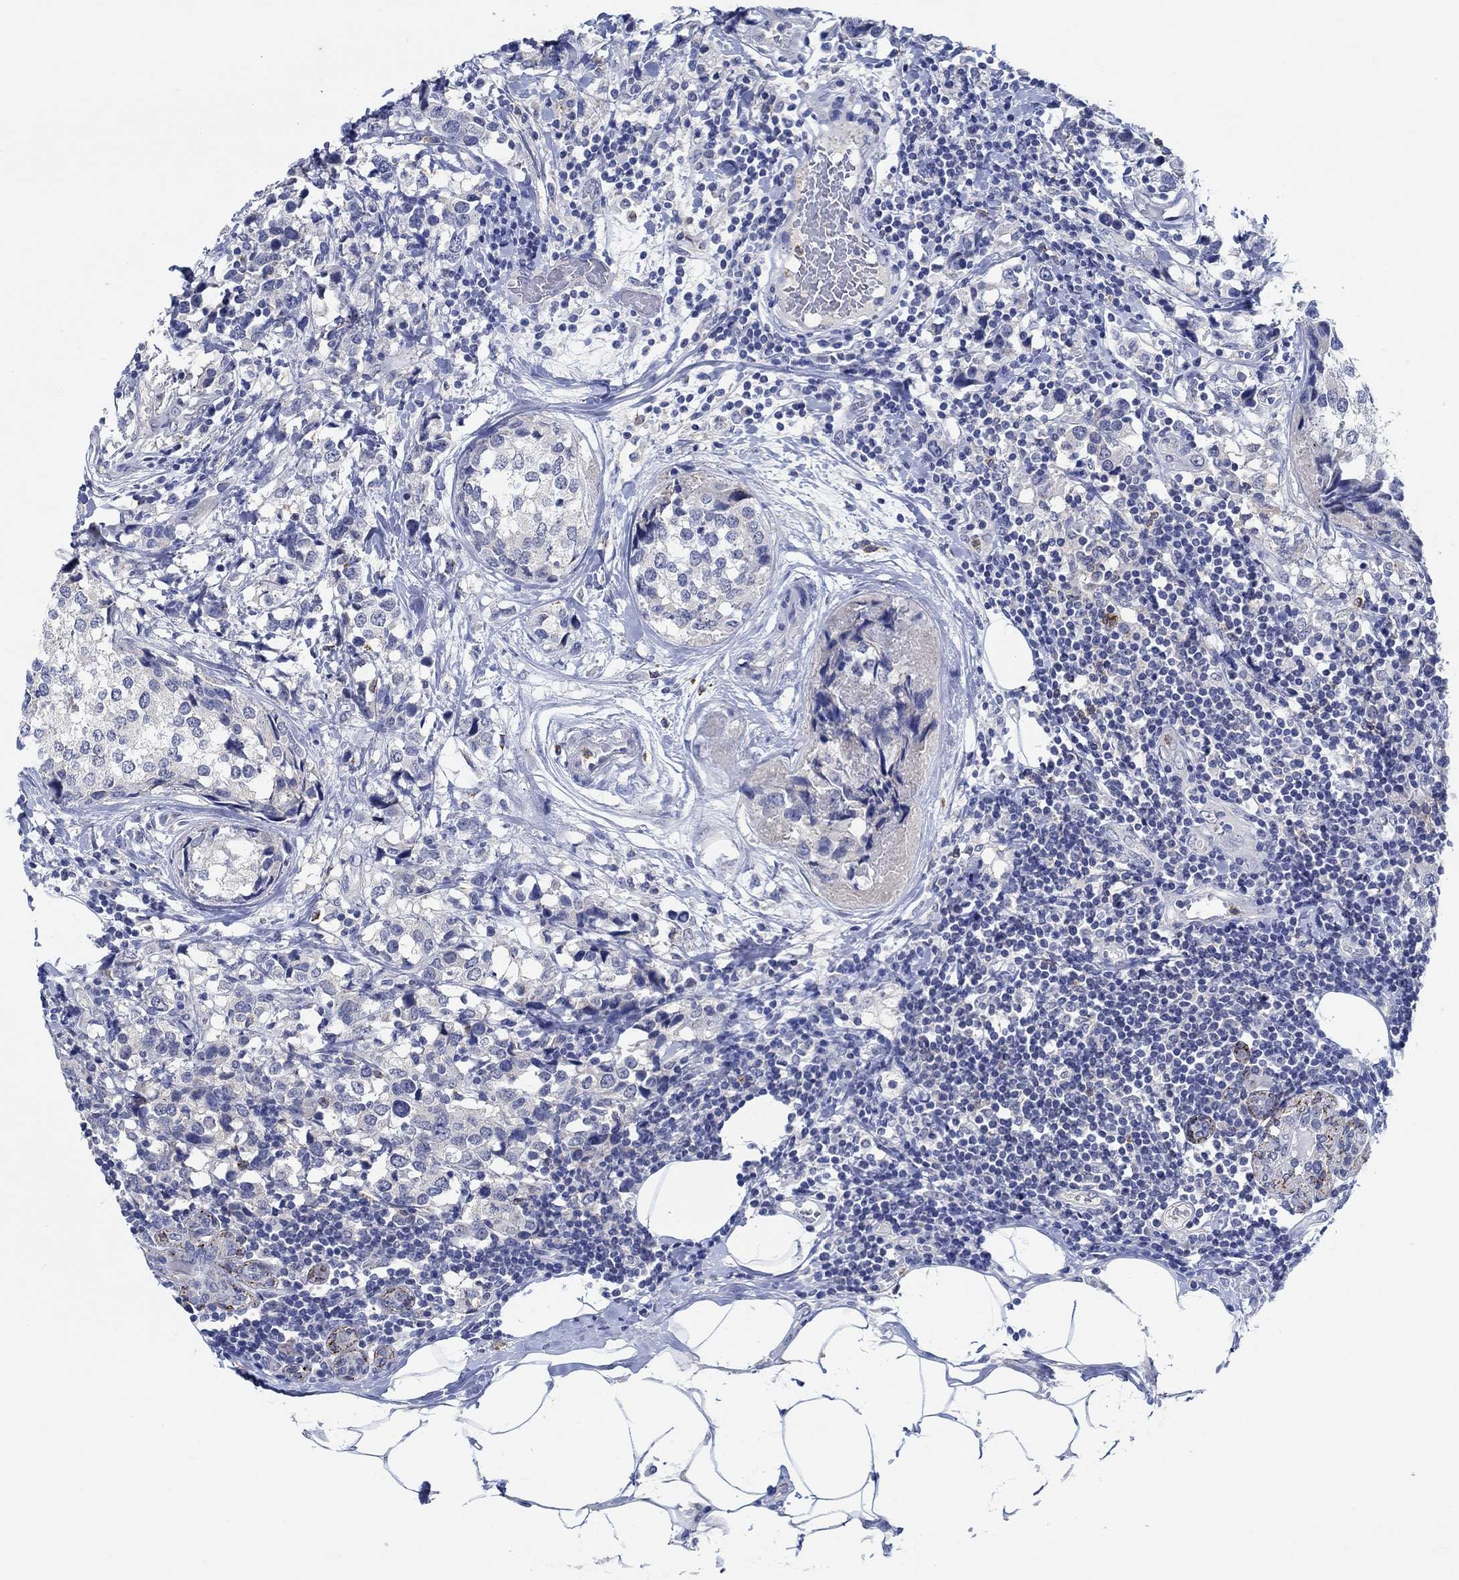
{"staining": {"intensity": "negative", "quantity": "none", "location": "none"}, "tissue": "breast cancer", "cell_type": "Tumor cells", "image_type": "cancer", "snomed": [{"axis": "morphology", "description": "Lobular carcinoma"}, {"axis": "topography", "description": "Breast"}], "caption": "IHC micrograph of lobular carcinoma (breast) stained for a protein (brown), which reveals no staining in tumor cells.", "gene": "CPM", "patient": {"sex": "female", "age": 59}}